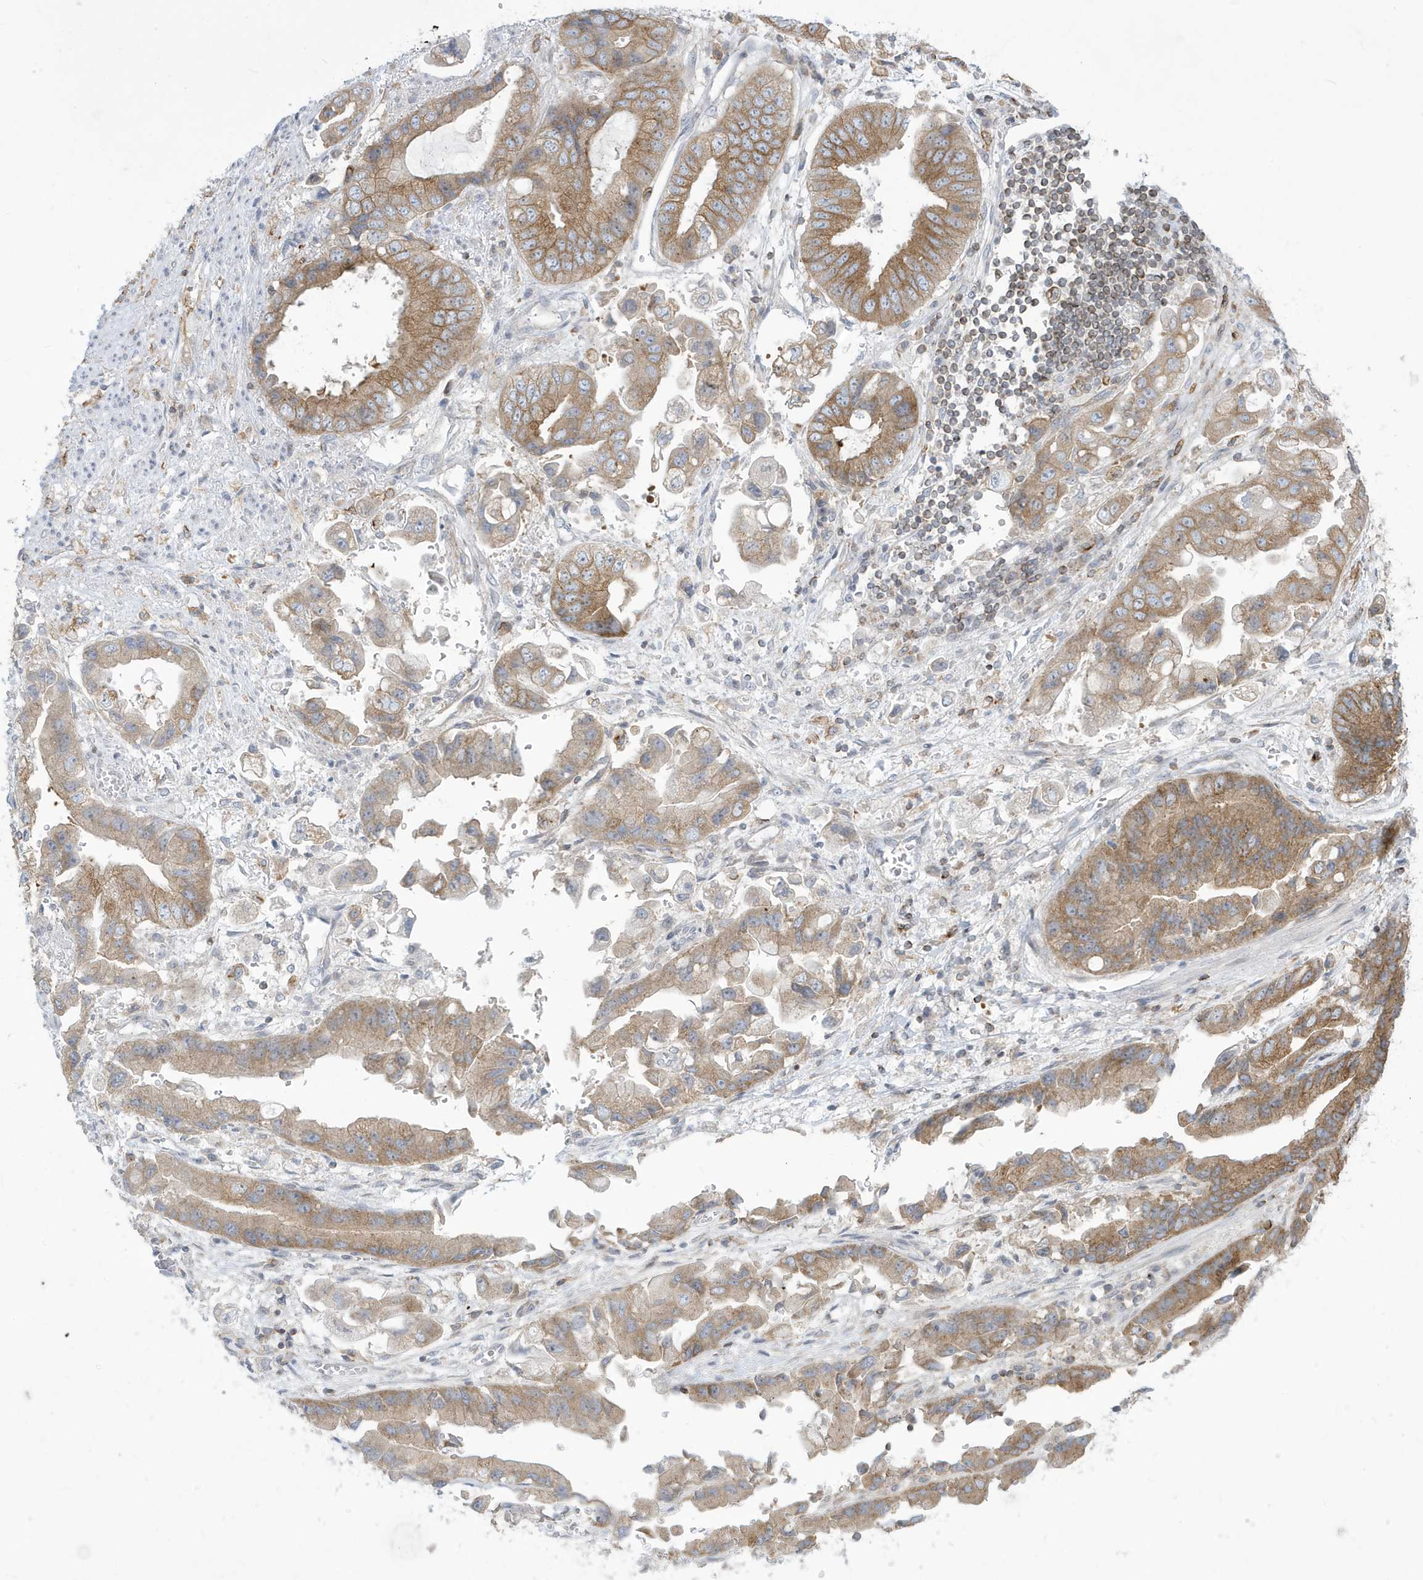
{"staining": {"intensity": "moderate", "quantity": ">75%", "location": "cytoplasmic/membranous"}, "tissue": "stomach cancer", "cell_type": "Tumor cells", "image_type": "cancer", "snomed": [{"axis": "morphology", "description": "Adenocarcinoma, NOS"}, {"axis": "topography", "description": "Stomach"}], "caption": "Immunohistochemical staining of human adenocarcinoma (stomach) shows medium levels of moderate cytoplasmic/membranous protein expression in approximately >75% of tumor cells. The staining is performed using DAB (3,3'-diaminobenzidine) brown chromogen to label protein expression. The nuclei are counter-stained blue using hematoxylin.", "gene": "SLAMF9", "patient": {"sex": "male", "age": 62}}